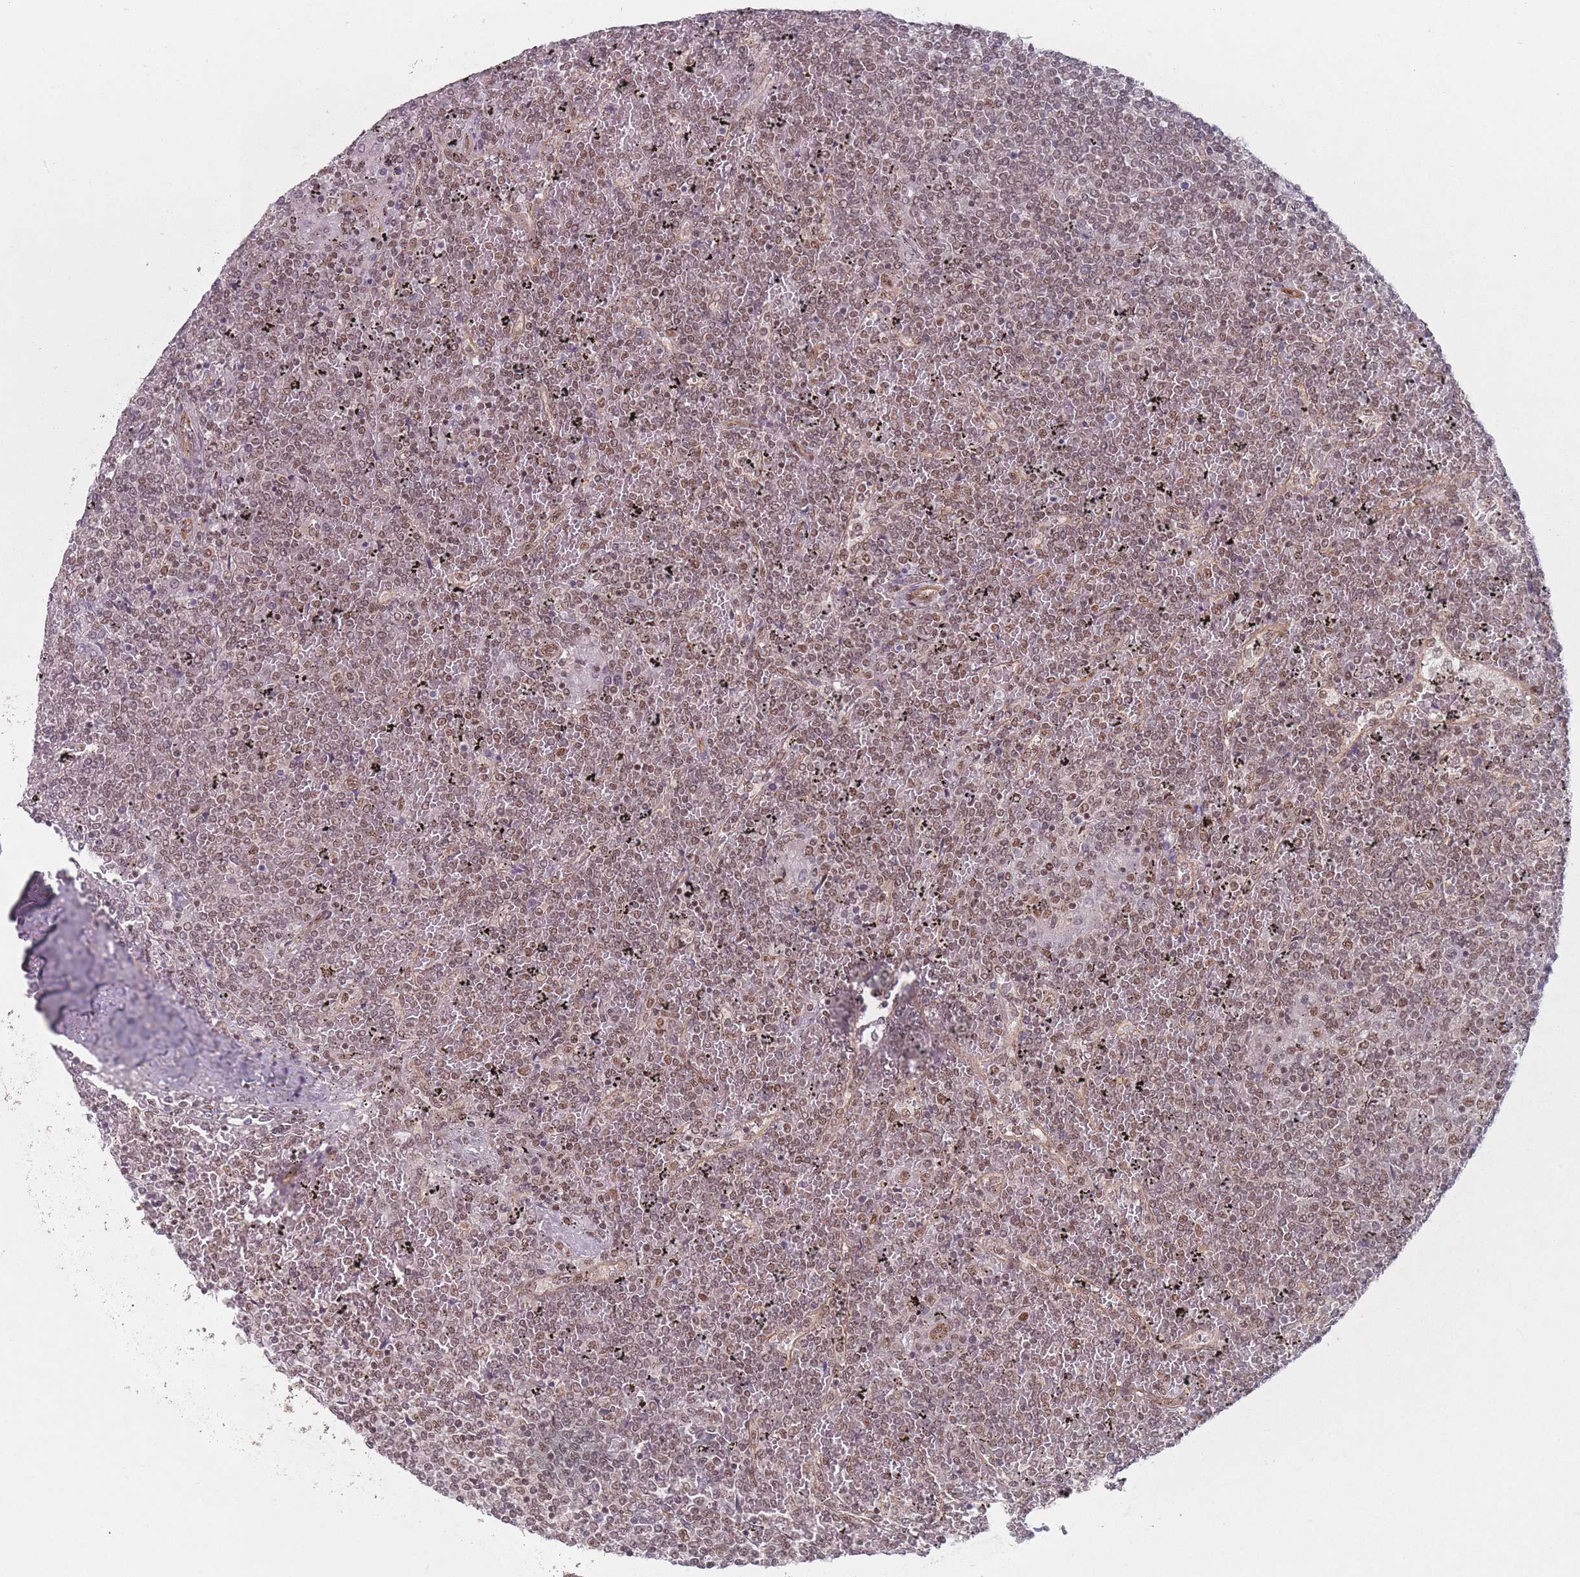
{"staining": {"intensity": "moderate", "quantity": ">75%", "location": "nuclear"}, "tissue": "lymphoma", "cell_type": "Tumor cells", "image_type": "cancer", "snomed": [{"axis": "morphology", "description": "Malignant lymphoma, non-Hodgkin's type, Low grade"}, {"axis": "topography", "description": "Spleen"}], "caption": "Tumor cells reveal medium levels of moderate nuclear staining in approximately >75% of cells in human low-grade malignant lymphoma, non-Hodgkin's type. Using DAB (3,3'-diaminobenzidine) (brown) and hematoxylin (blue) stains, captured at high magnification using brightfield microscopy.", "gene": "ZC3H14", "patient": {"sex": "female", "age": 19}}